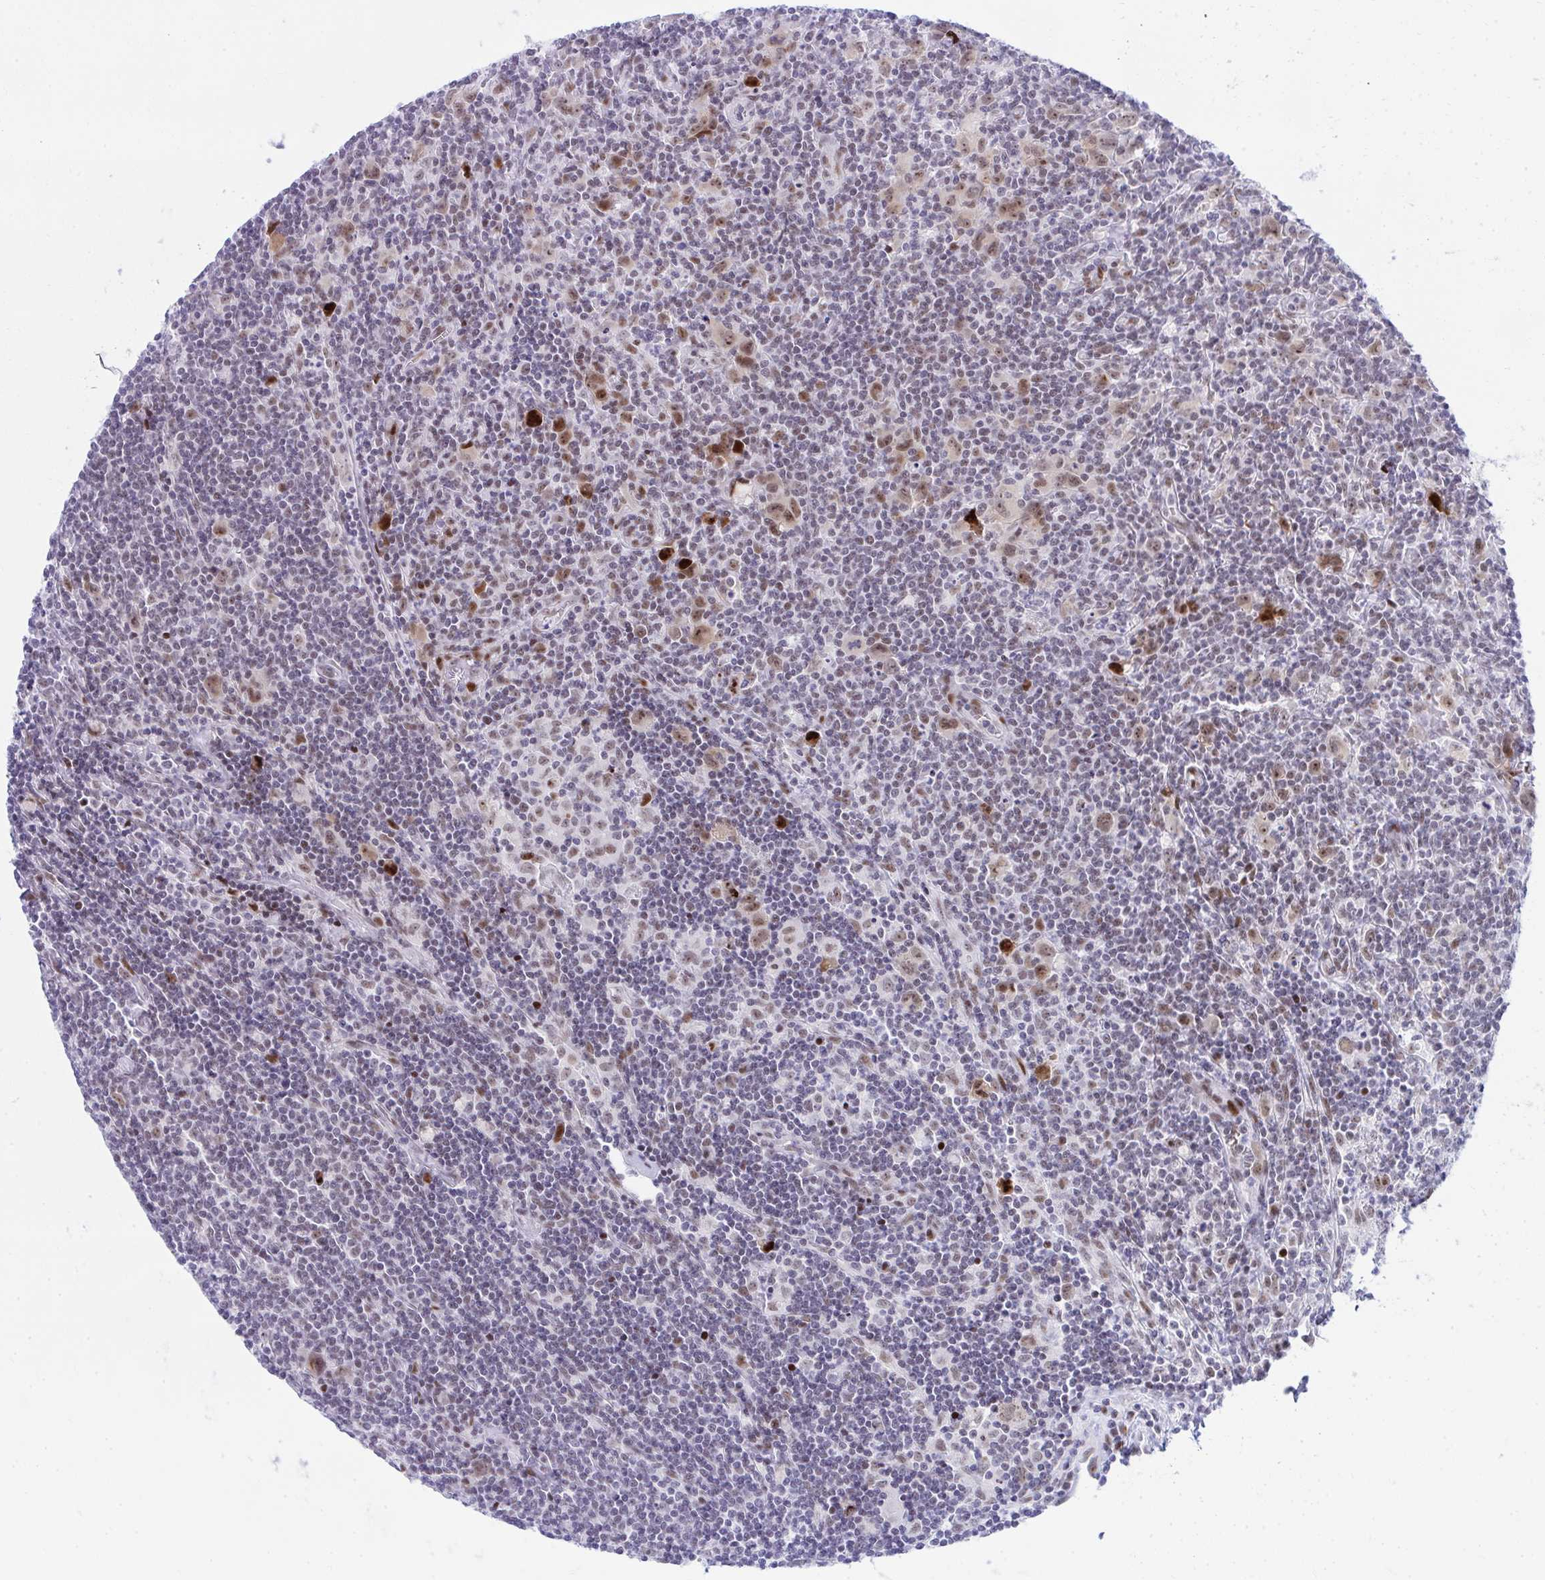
{"staining": {"intensity": "moderate", "quantity": ">75%", "location": "nuclear"}, "tissue": "lymphoma", "cell_type": "Tumor cells", "image_type": "cancer", "snomed": [{"axis": "morphology", "description": "Hodgkin's disease, NOS"}, {"axis": "topography", "description": "Lymph node"}], "caption": "Human lymphoma stained with a brown dye exhibits moderate nuclear positive positivity in about >75% of tumor cells.", "gene": "GLDN", "patient": {"sex": "female", "age": 18}}